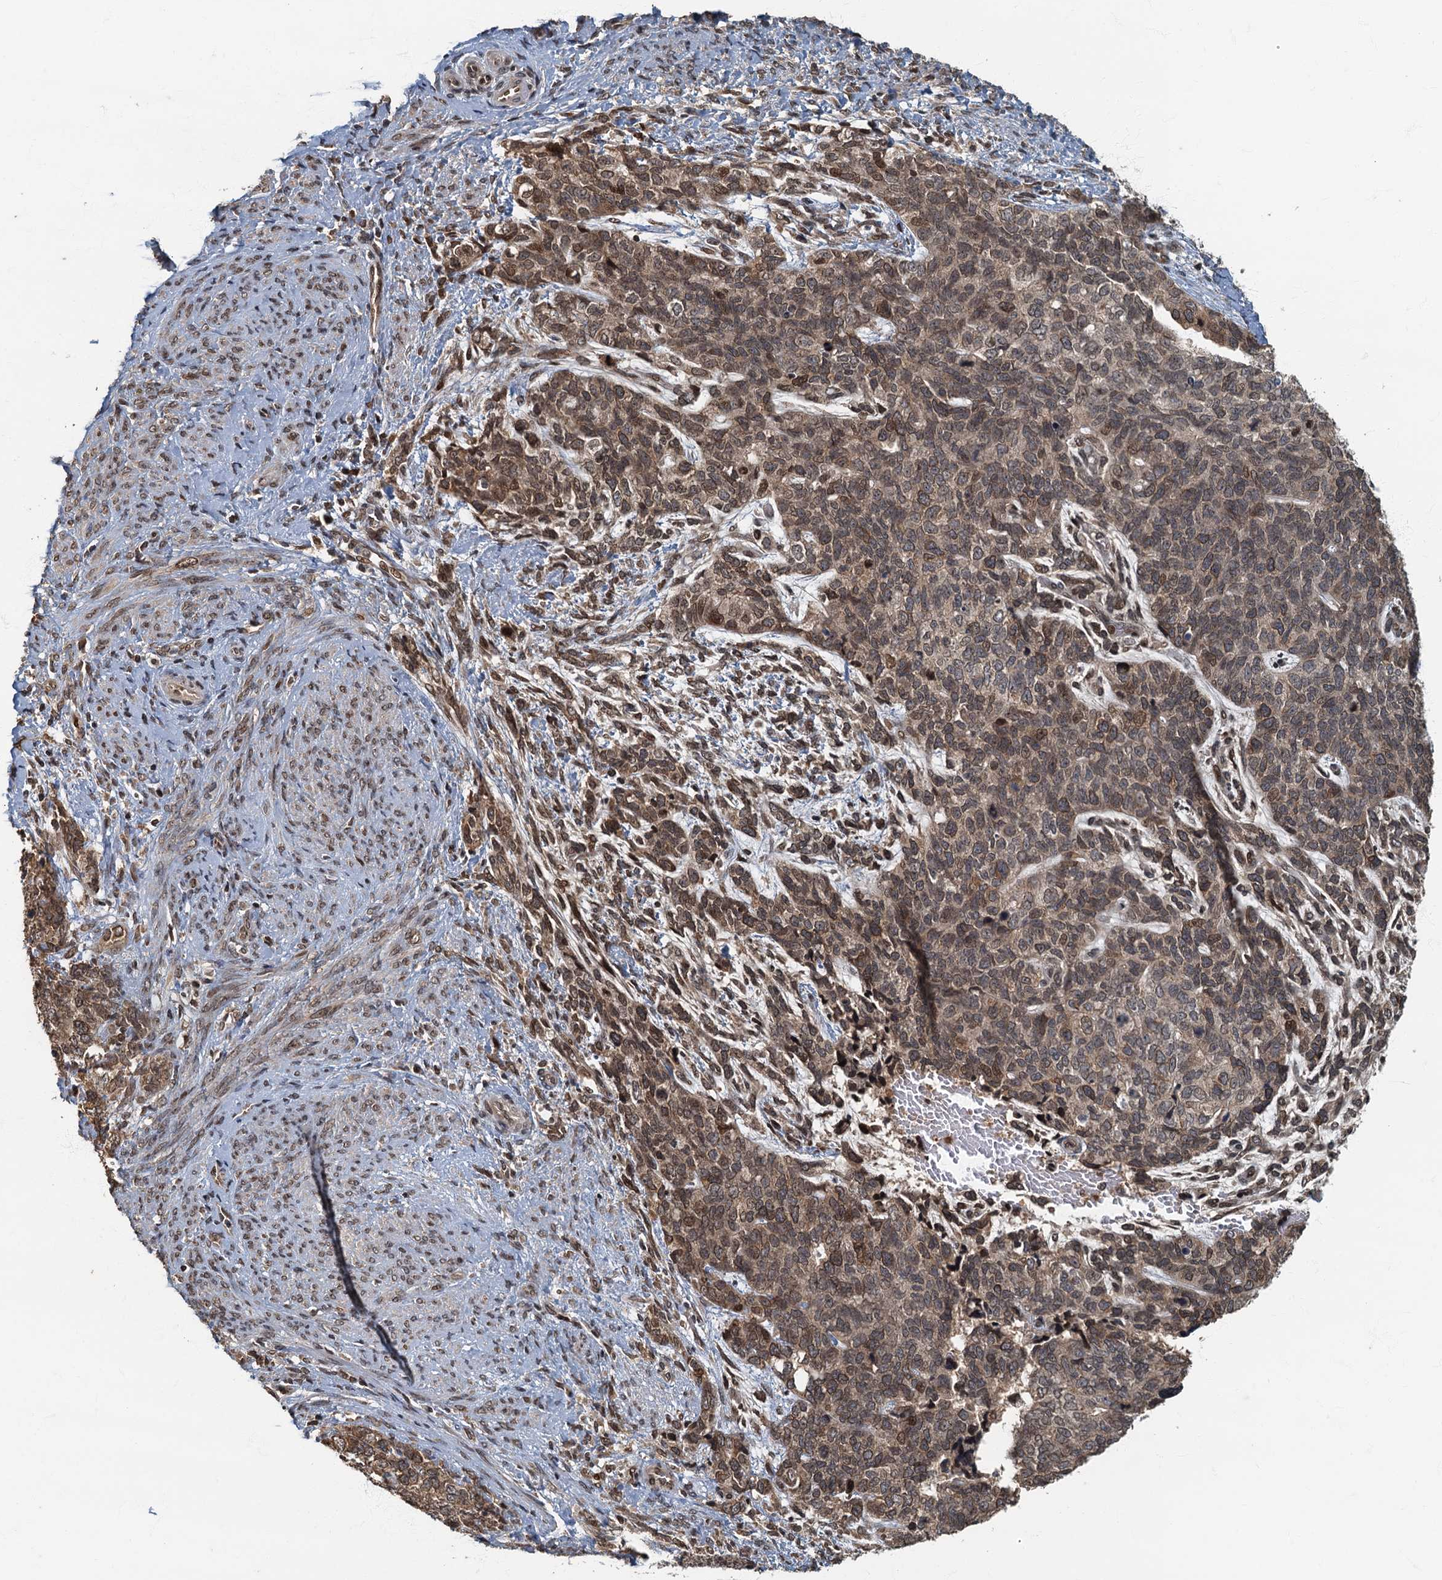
{"staining": {"intensity": "moderate", "quantity": "25%-75%", "location": "nuclear"}, "tissue": "cervical cancer", "cell_type": "Tumor cells", "image_type": "cancer", "snomed": [{"axis": "morphology", "description": "Squamous cell carcinoma, NOS"}, {"axis": "topography", "description": "Cervix"}], "caption": "About 25%-75% of tumor cells in cervical cancer (squamous cell carcinoma) display moderate nuclear protein positivity as visualized by brown immunohistochemical staining.", "gene": "CKAP2L", "patient": {"sex": "female", "age": 63}}